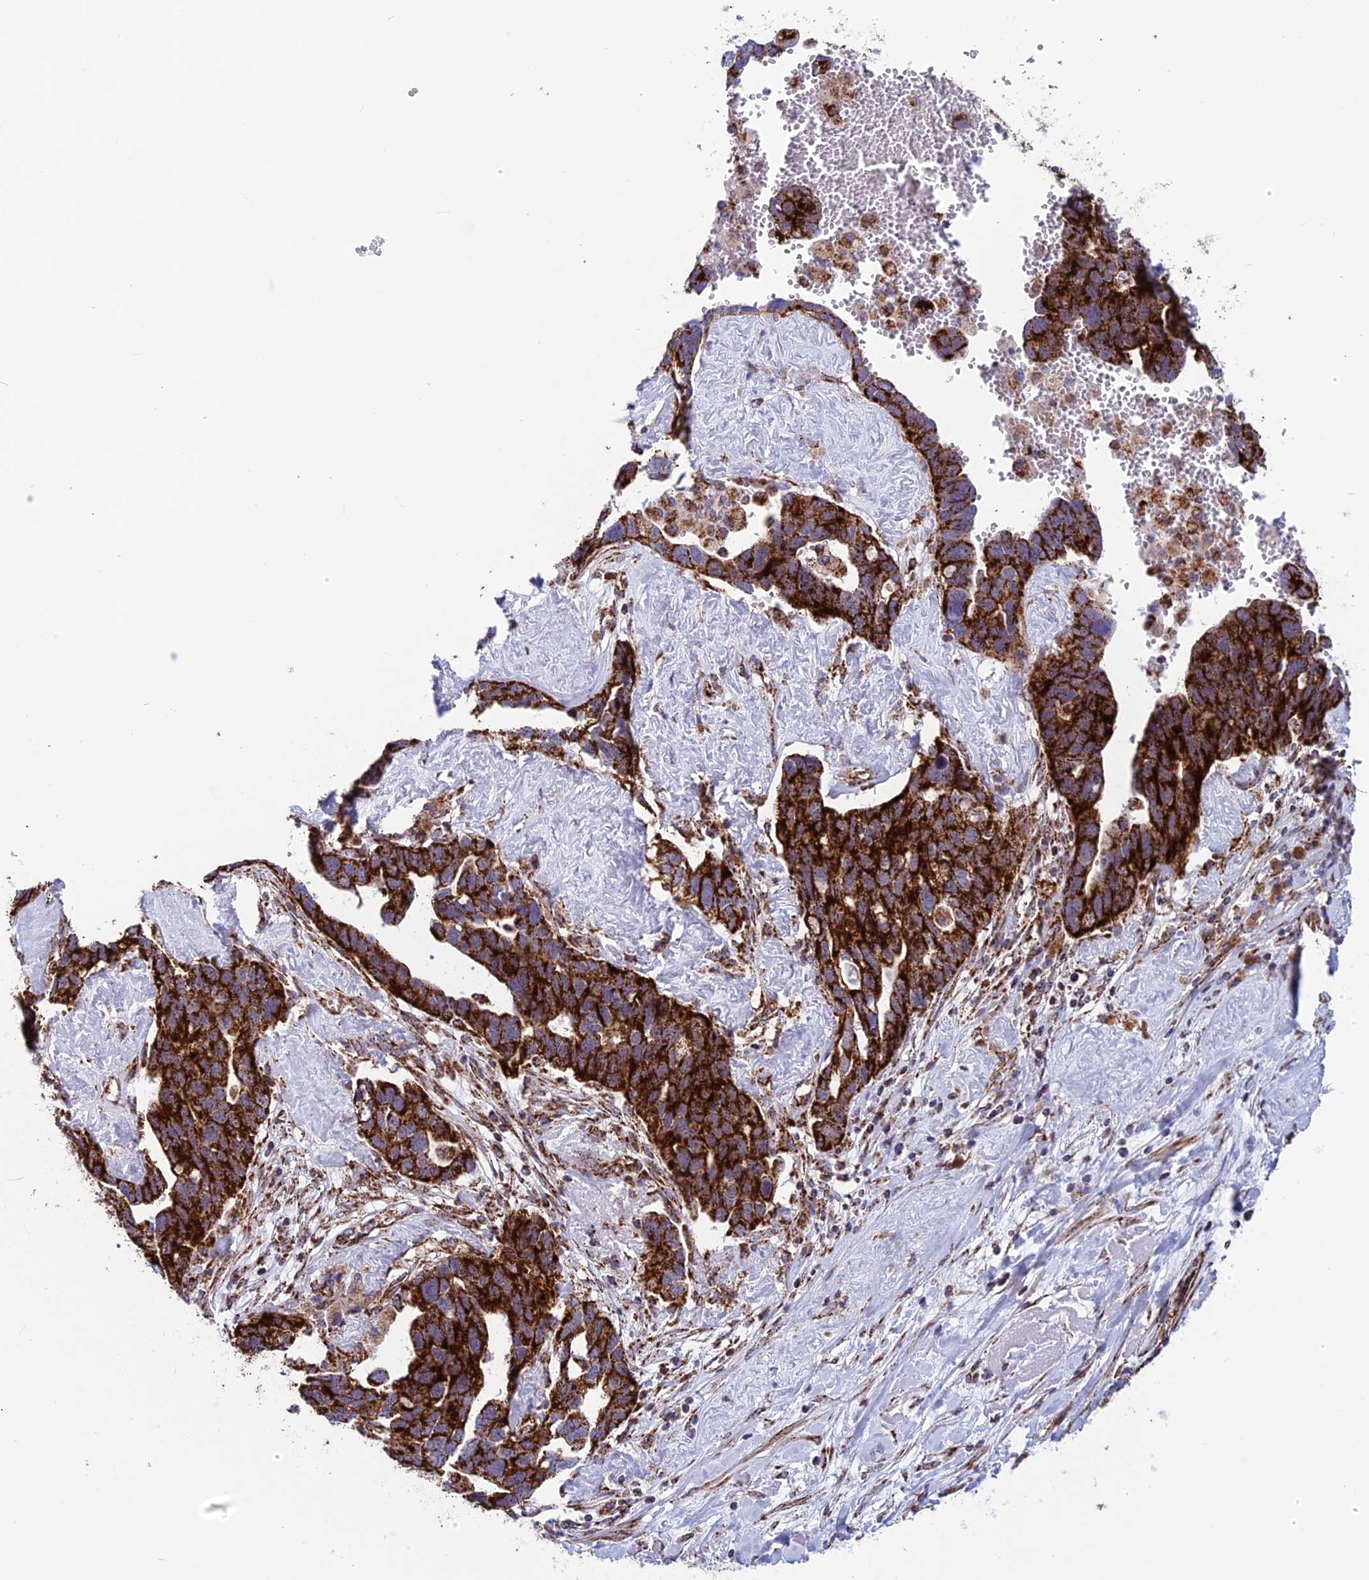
{"staining": {"intensity": "strong", "quantity": ">75%", "location": "cytoplasmic/membranous"}, "tissue": "ovarian cancer", "cell_type": "Tumor cells", "image_type": "cancer", "snomed": [{"axis": "morphology", "description": "Cystadenocarcinoma, serous, NOS"}, {"axis": "topography", "description": "Ovary"}], "caption": "Tumor cells exhibit high levels of strong cytoplasmic/membranous expression in approximately >75% of cells in serous cystadenocarcinoma (ovarian).", "gene": "MRPS18B", "patient": {"sex": "female", "age": 54}}